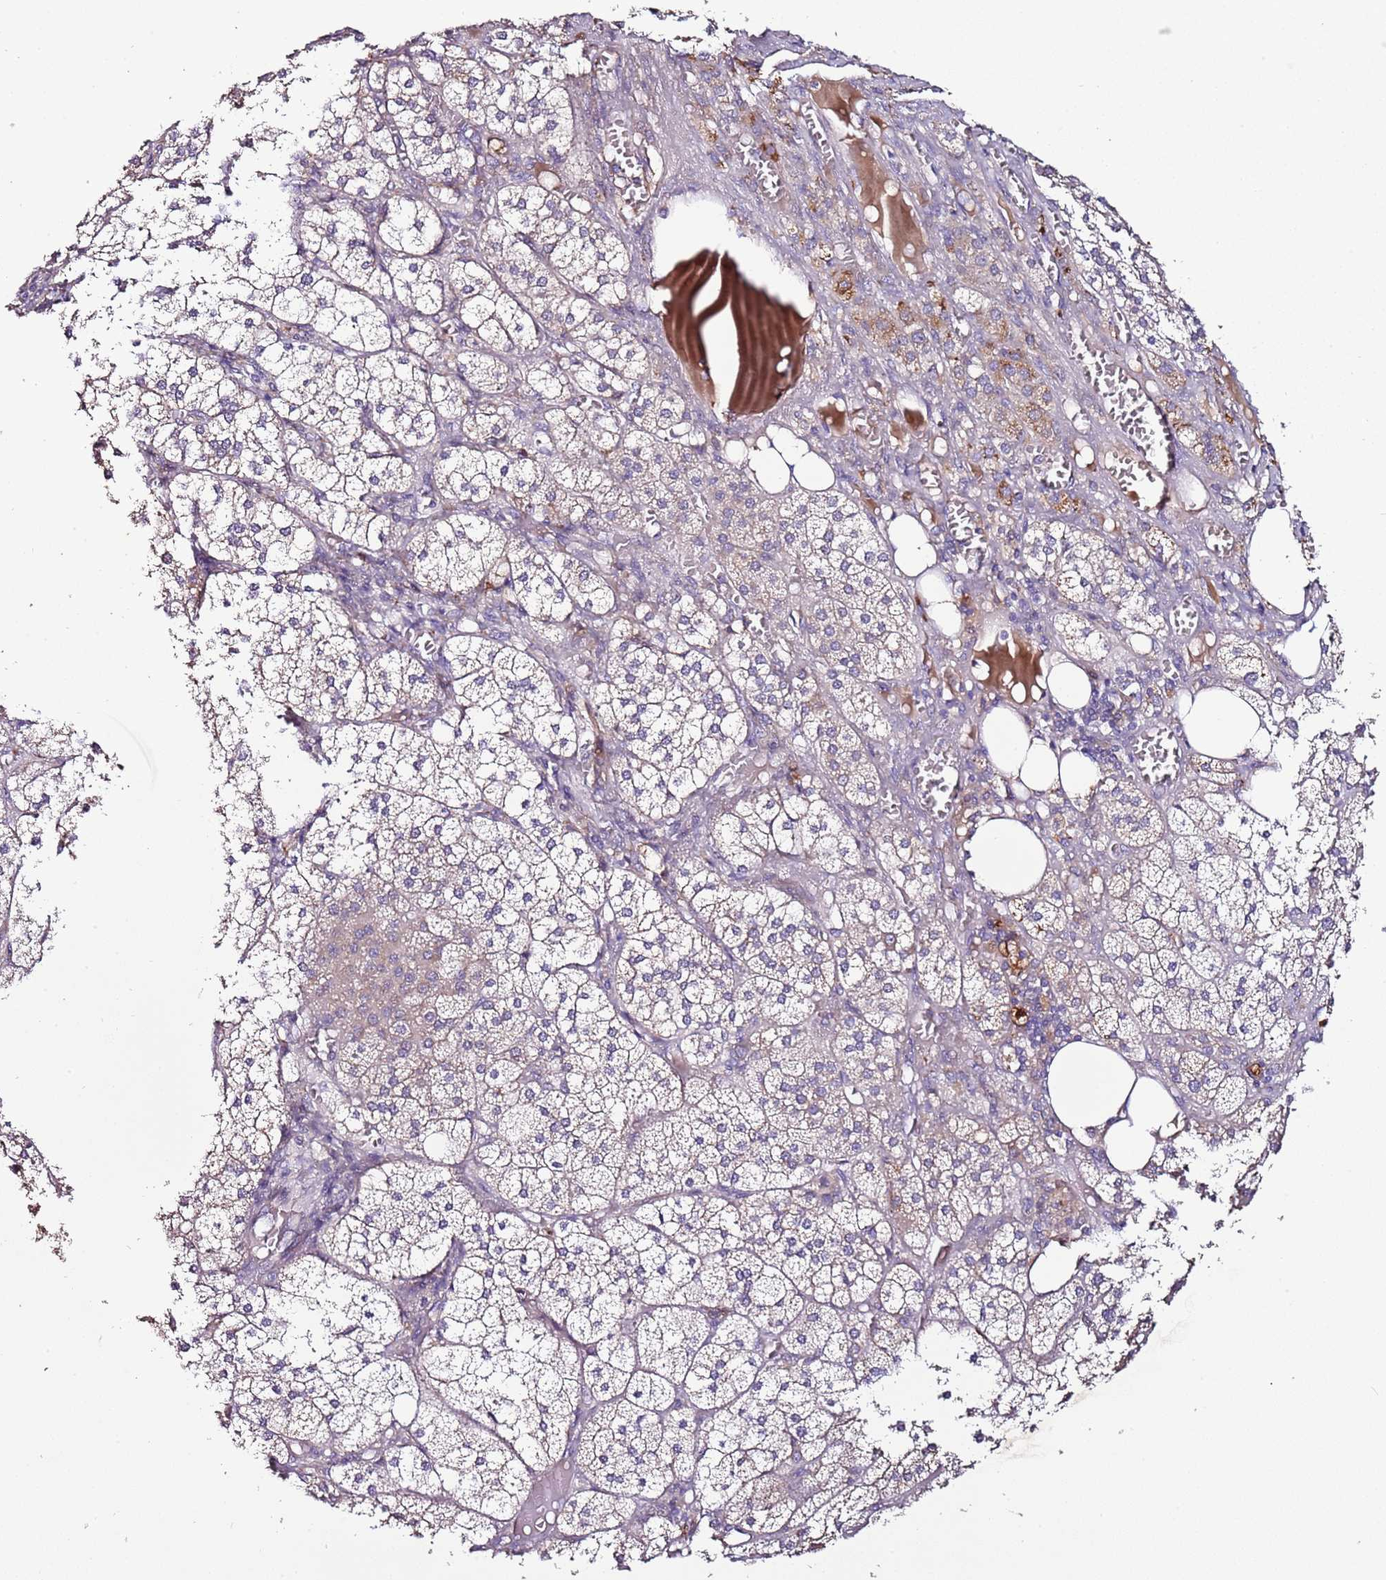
{"staining": {"intensity": "moderate", "quantity": "<25%", "location": "cytoplasmic/membranous"}, "tissue": "adrenal gland", "cell_type": "Glandular cells", "image_type": "normal", "snomed": [{"axis": "morphology", "description": "Normal tissue, NOS"}, {"axis": "topography", "description": "Adrenal gland"}], "caption": "A micrograph showing moderate cytoplasmic/membranous expression in about <25% of glandular cells in normal adrenal gland, as visualized by brown immunohistochemical staining.", "gene": "FAM20A", "patient": {"sex": "female", "age": 61}}